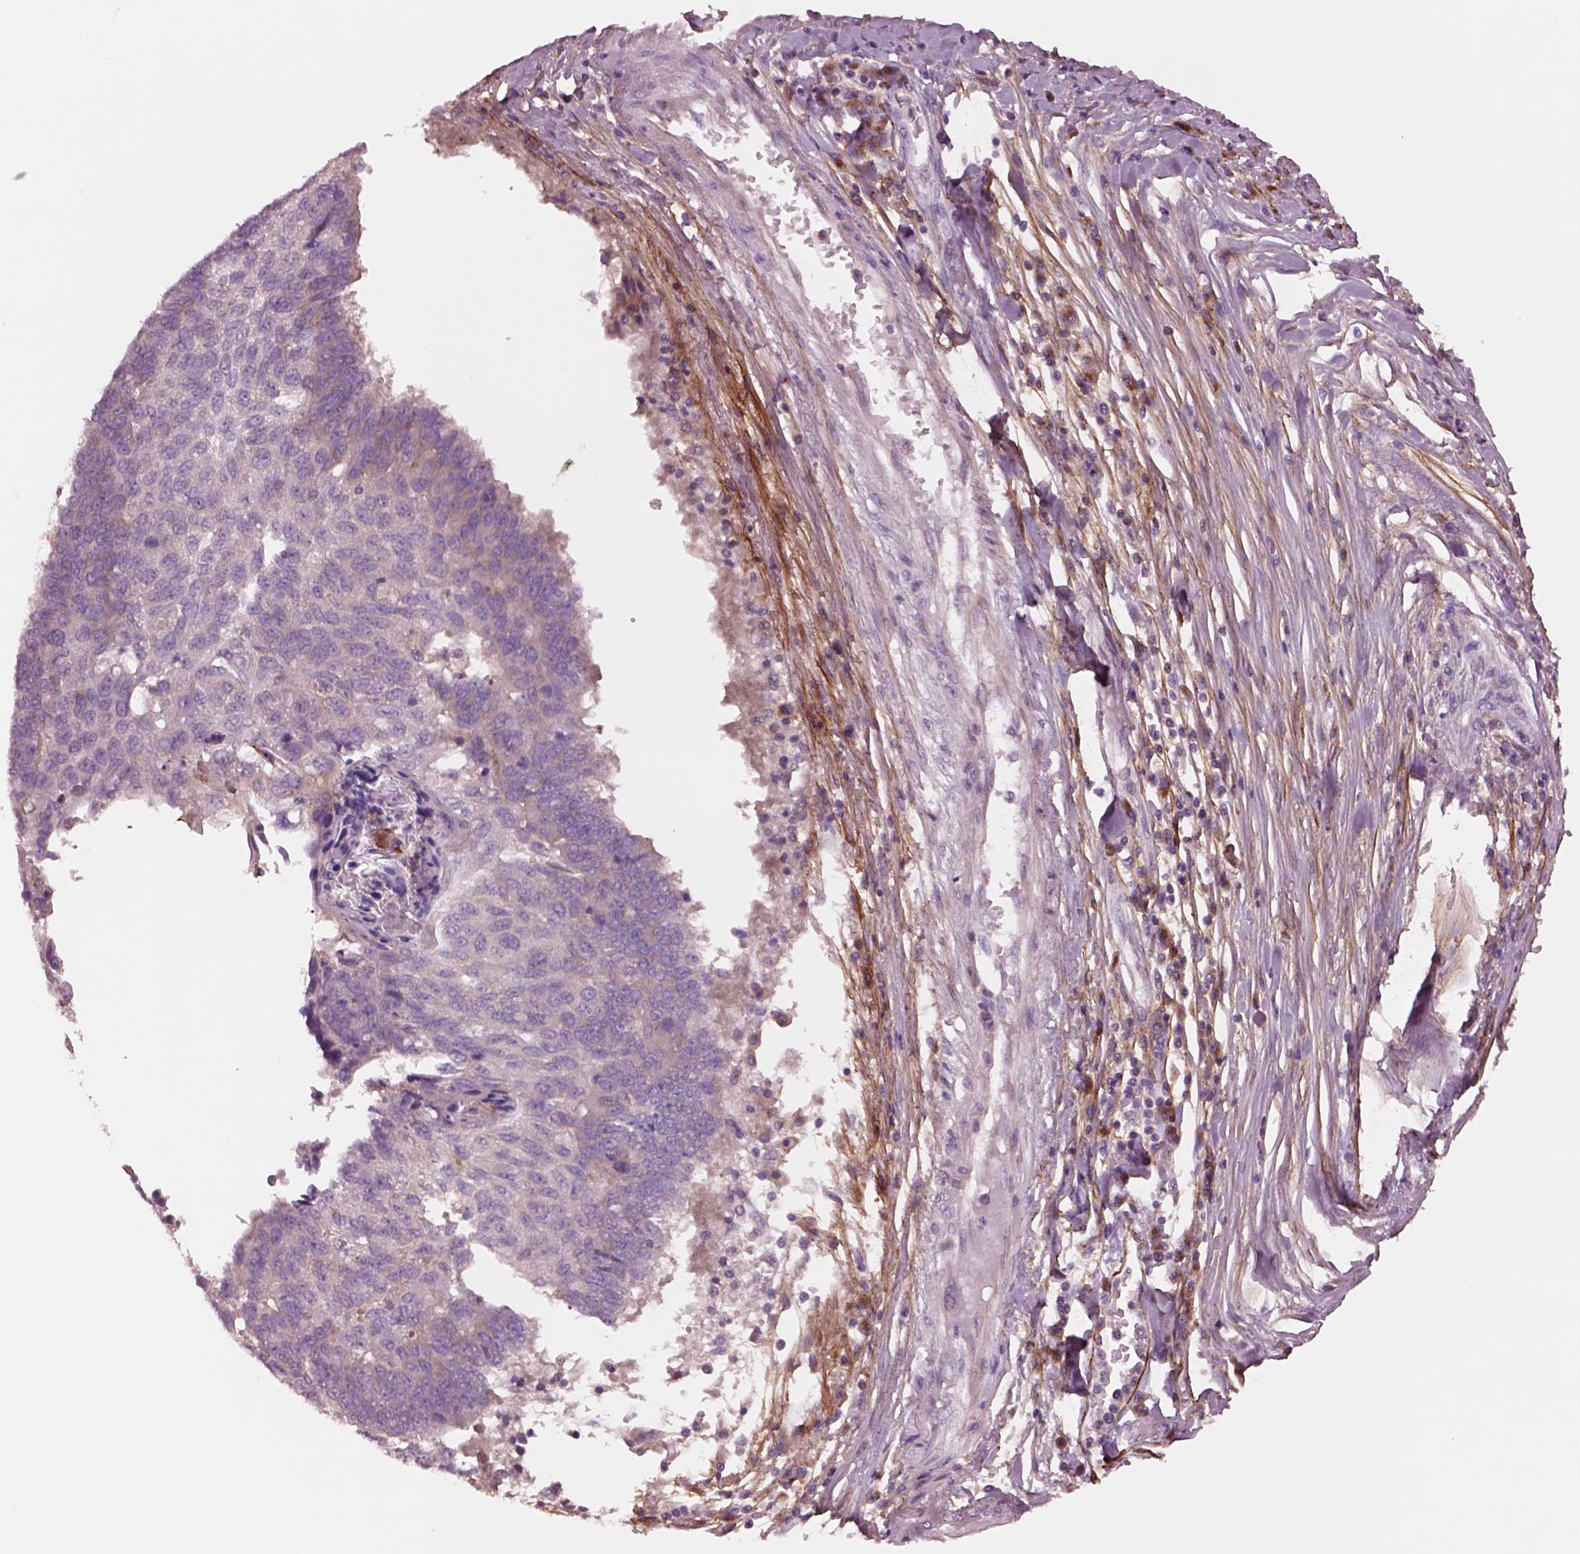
{"staining": {"intensity": "negative", "quantity": "none", "location": "none"}, "tissue": "lung cancer", "cell_type": "Tumor cells", "image_type": "cancer", "snomed": [{"axis": "morphology", "description": "Squamous cell carcinoma, NOS"}, {"axis": "topography", "description": "Lung"}], "caption": "DAB (3,3'-diaminobenzidine) immunohistochemical staining of human lung cancer (squamous cell carcinoma) displays no significant staining in tumor cells. The staining is performed using DAB (3,3'-diaminobenzidine) brown chromogen with nuclei counter-stained in using hematoxylin.", "gene": "SEC23A", "patient": {"sex": "male", "age": 73}}